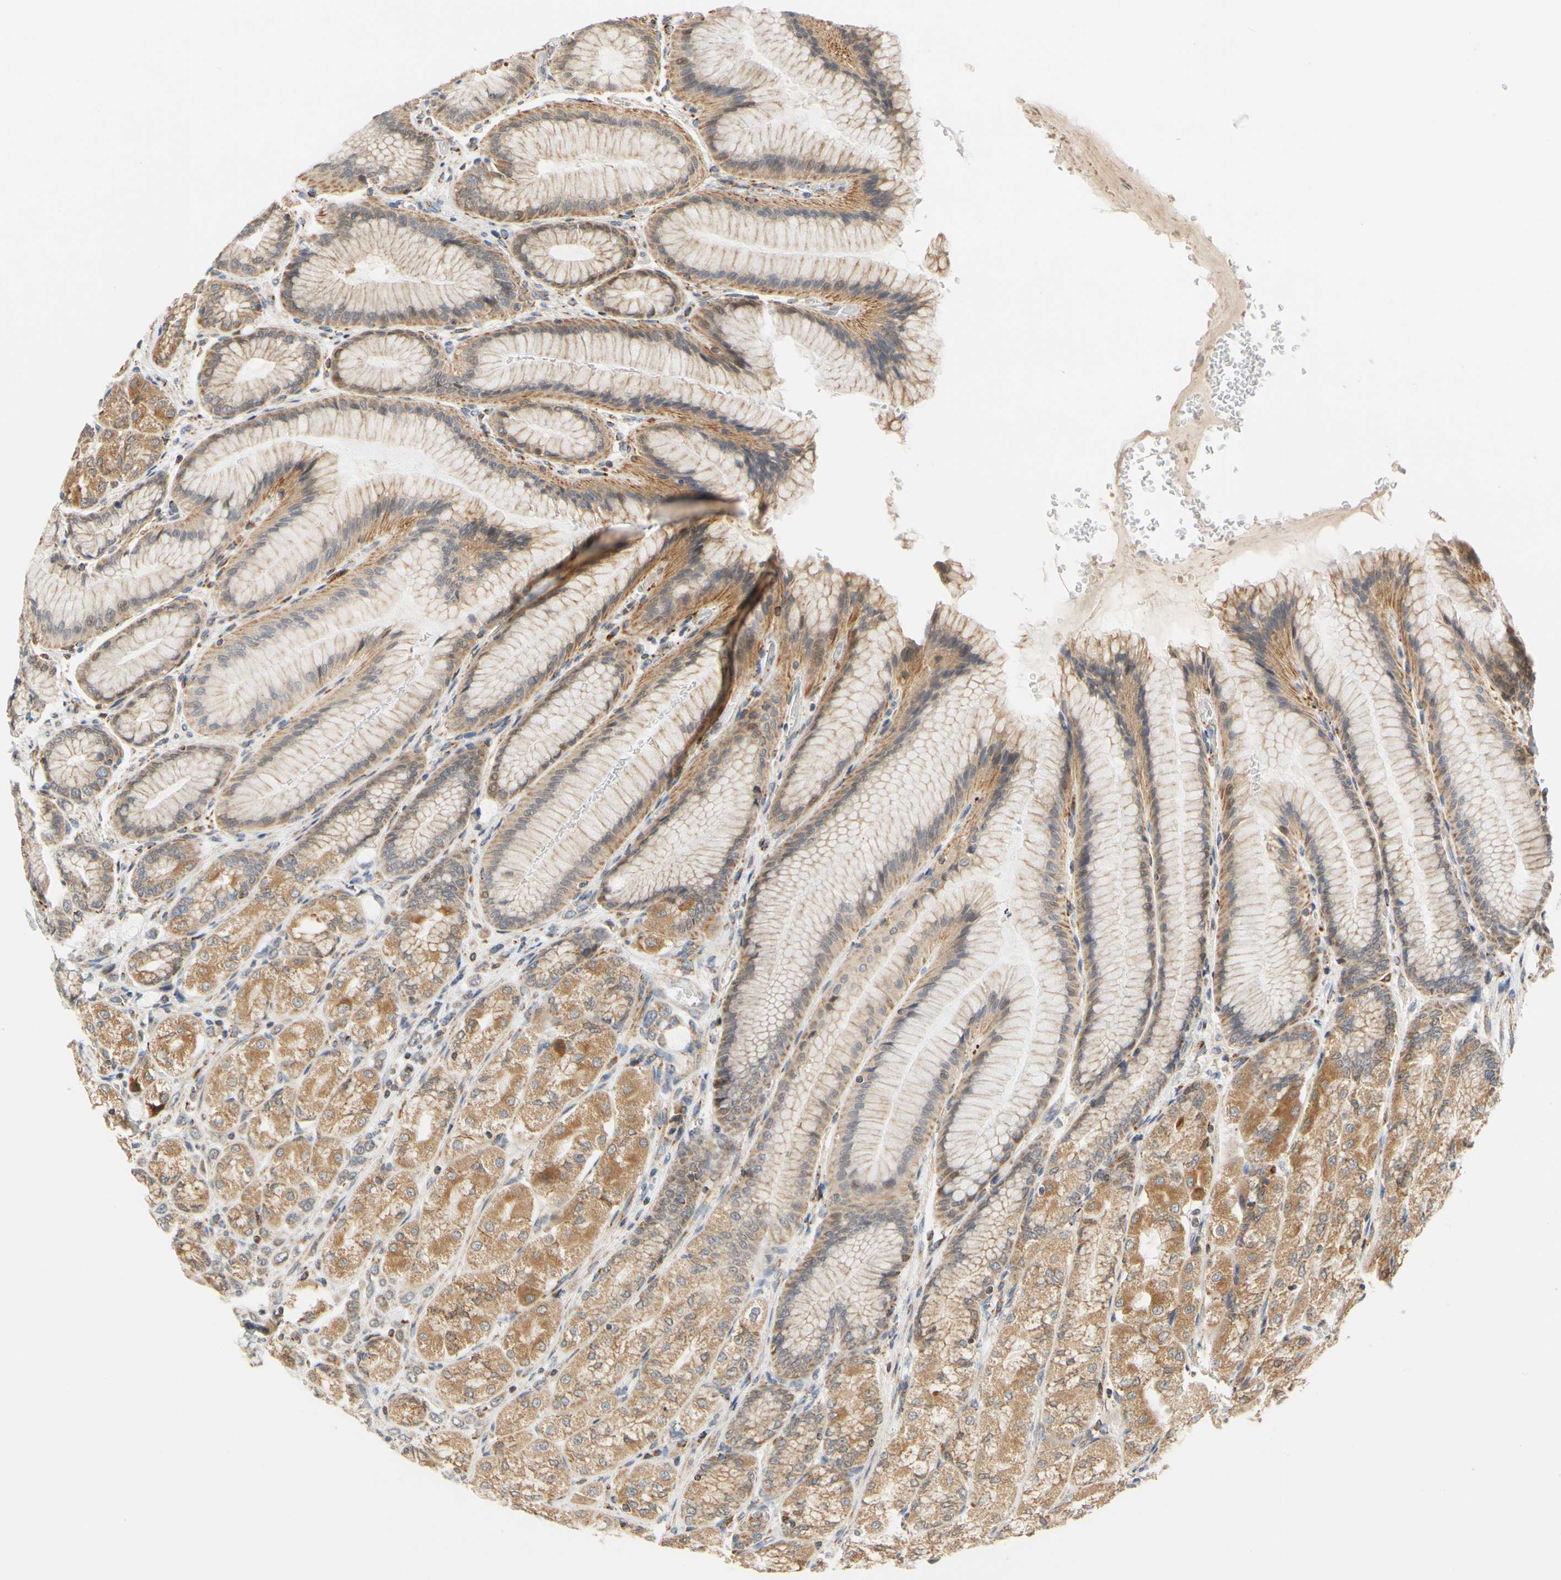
{"staining": {"intensity": "moderate", "quantity": "25%-75%", "location": "cytoplasmic/membranous"}, "tissue": "stomach", "cell_type": "Glandular cells", "image_type": "normal", "snomed": [{"axis": "morphology", "description": "Normal tissue, NOS"}, {"axis": "morphology", "description": "Adenocarcinoma, NOS"}, {"axis": "topography", "description": "Stomach"}, {"axis": "topography", "description": "Stomach, lower"}], "caption": "About 25%-75% of glandular cells in benign human stomach display moderate cytoplasmic/membranous protein staining as visualized by brown immunohistochemical staining.", "gene": "SFXN3", "patient": {"sex": "female", "age": 65}}